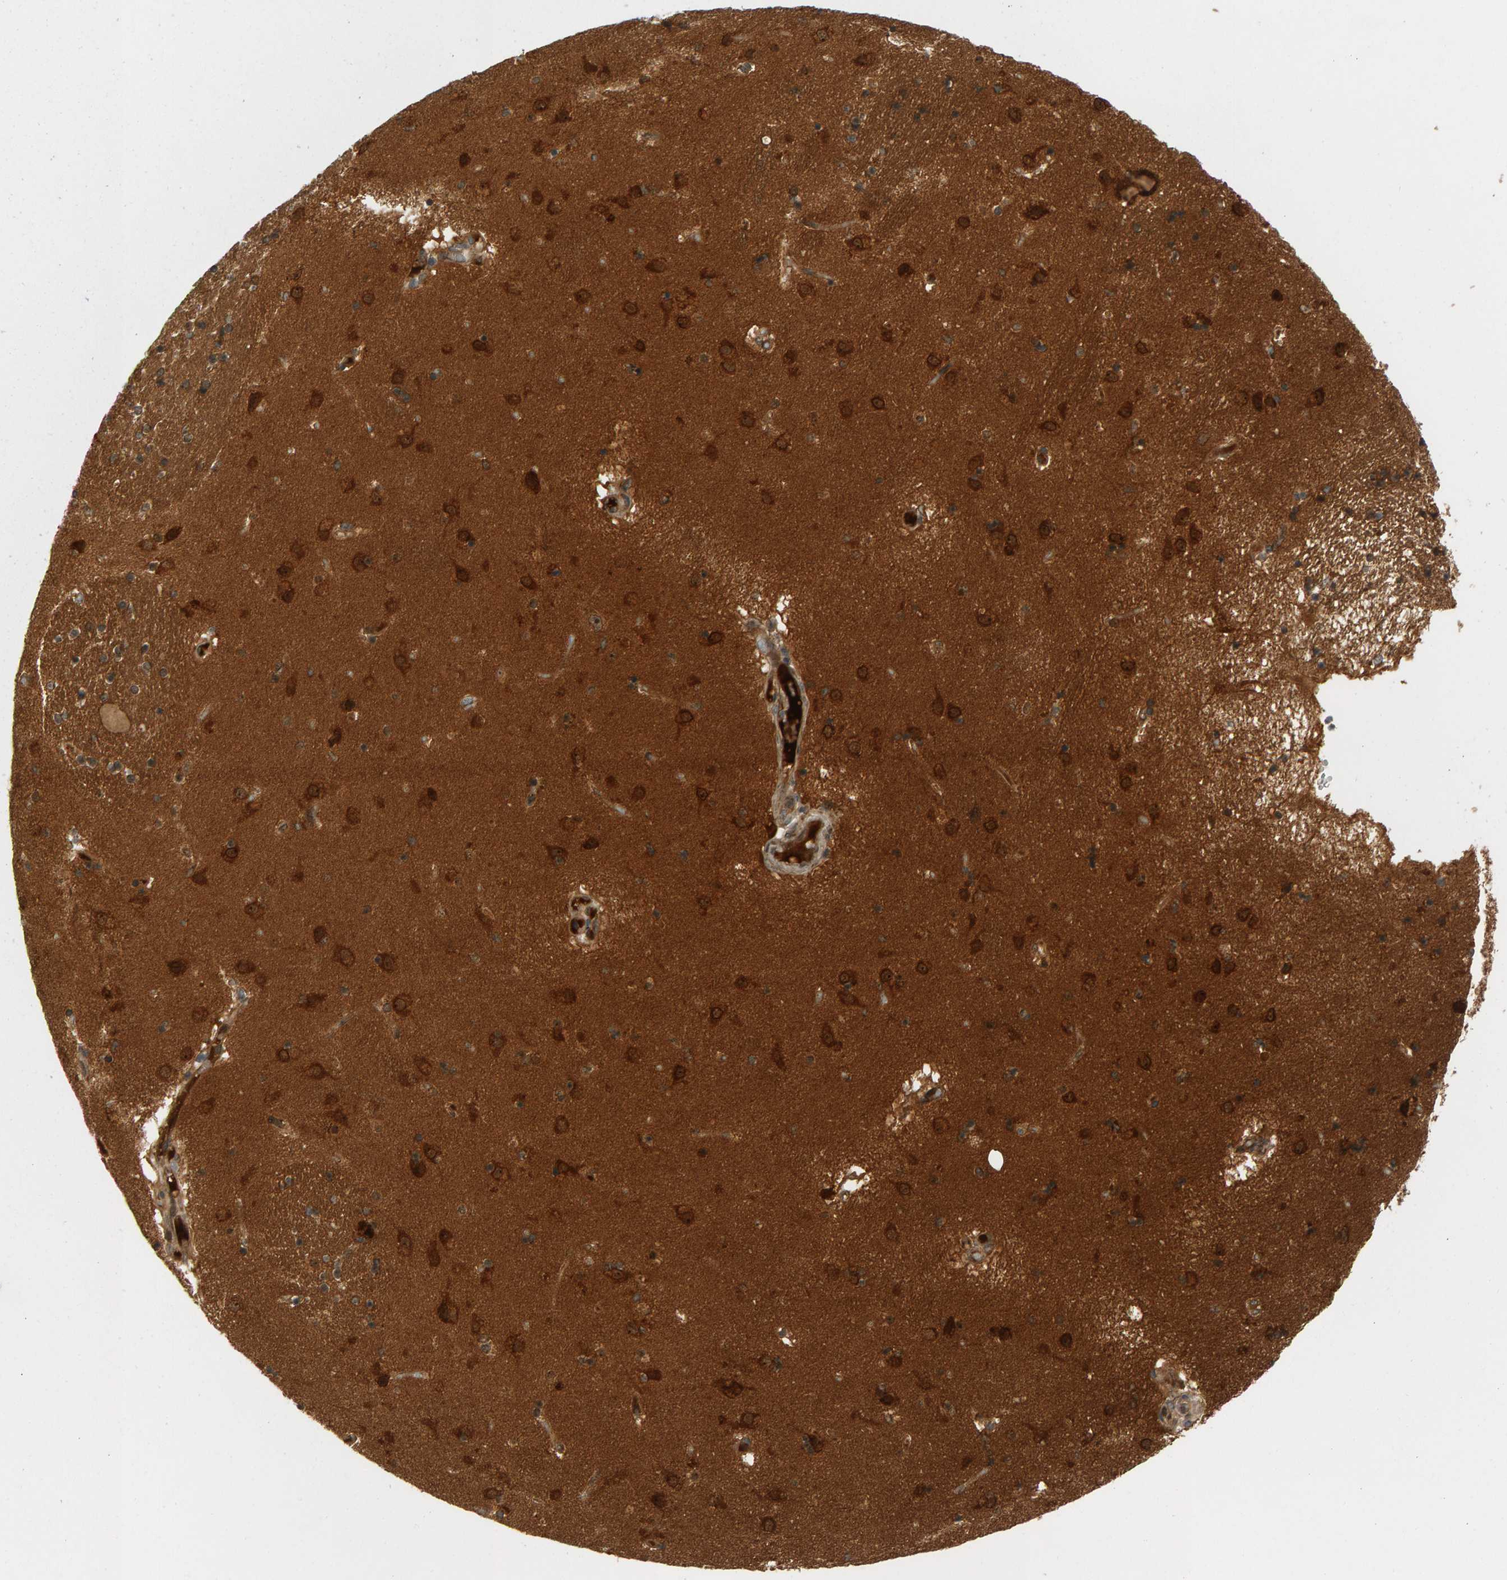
{"staining": {"intensity": "strong", "quantity": ">75%", "location": "cytoplasmic/membranous"}, "tissue": "caudate", "cell_type": "Glial cells", "image_type": "normal", "snomed": [{"axis": "morphology", "description": "Normal tissue, NOS"}, {"axis": "topography", "description": "Lateral ventricle wall"}], "caption": "Immunohistochemistry (IHC) of benign human caudate displays high levels of strong cytoplasmic/membranous expression in approximately >75% of glial cells.", "gene": "BAHCC1", "patient": {"sex": "male", "age": 70}}